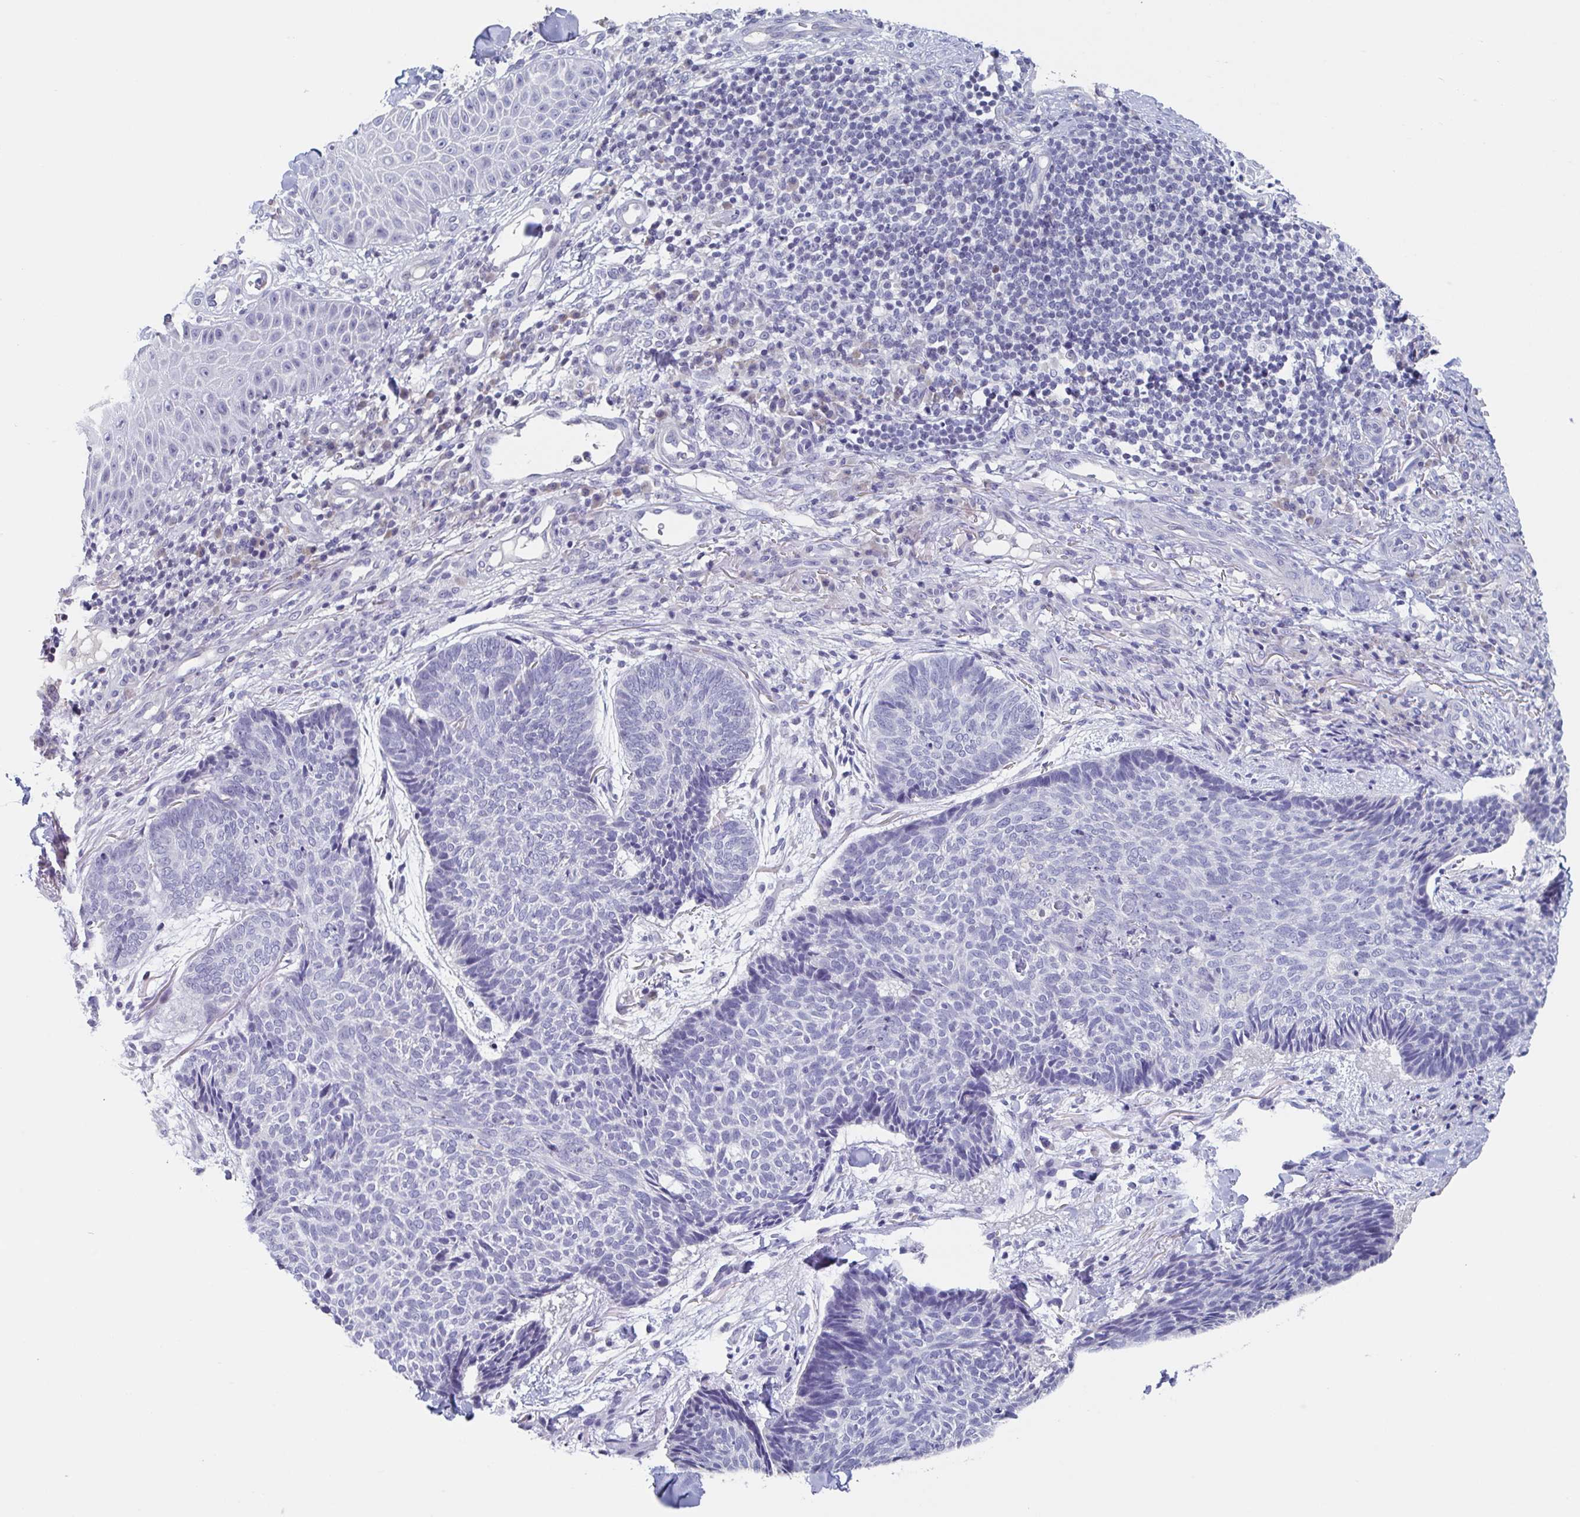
{"staining": {"intensity": "negative", "quantity": "none", "location": "none"}, "tissue": "skin cancer", "cell_type": "Tumor cells", "image_type": "cancer", "snomed": [{"axis": "morphology", "description": "Normal tissue, NOS"}, {"axis": "morphology", "description": "Basal cell carcinoma"}, {"axis": "topography", "description": "Skin"}], "caption": "Tumor cells show no significant protein staining in skin cancer (basal cell carcinoma). (DAB (3,3'-diaminobenzidine) IHC with hematoxylin counter stain).", "gene": "NOXRED1", "patient": {"sex": "male", "age": 50}}